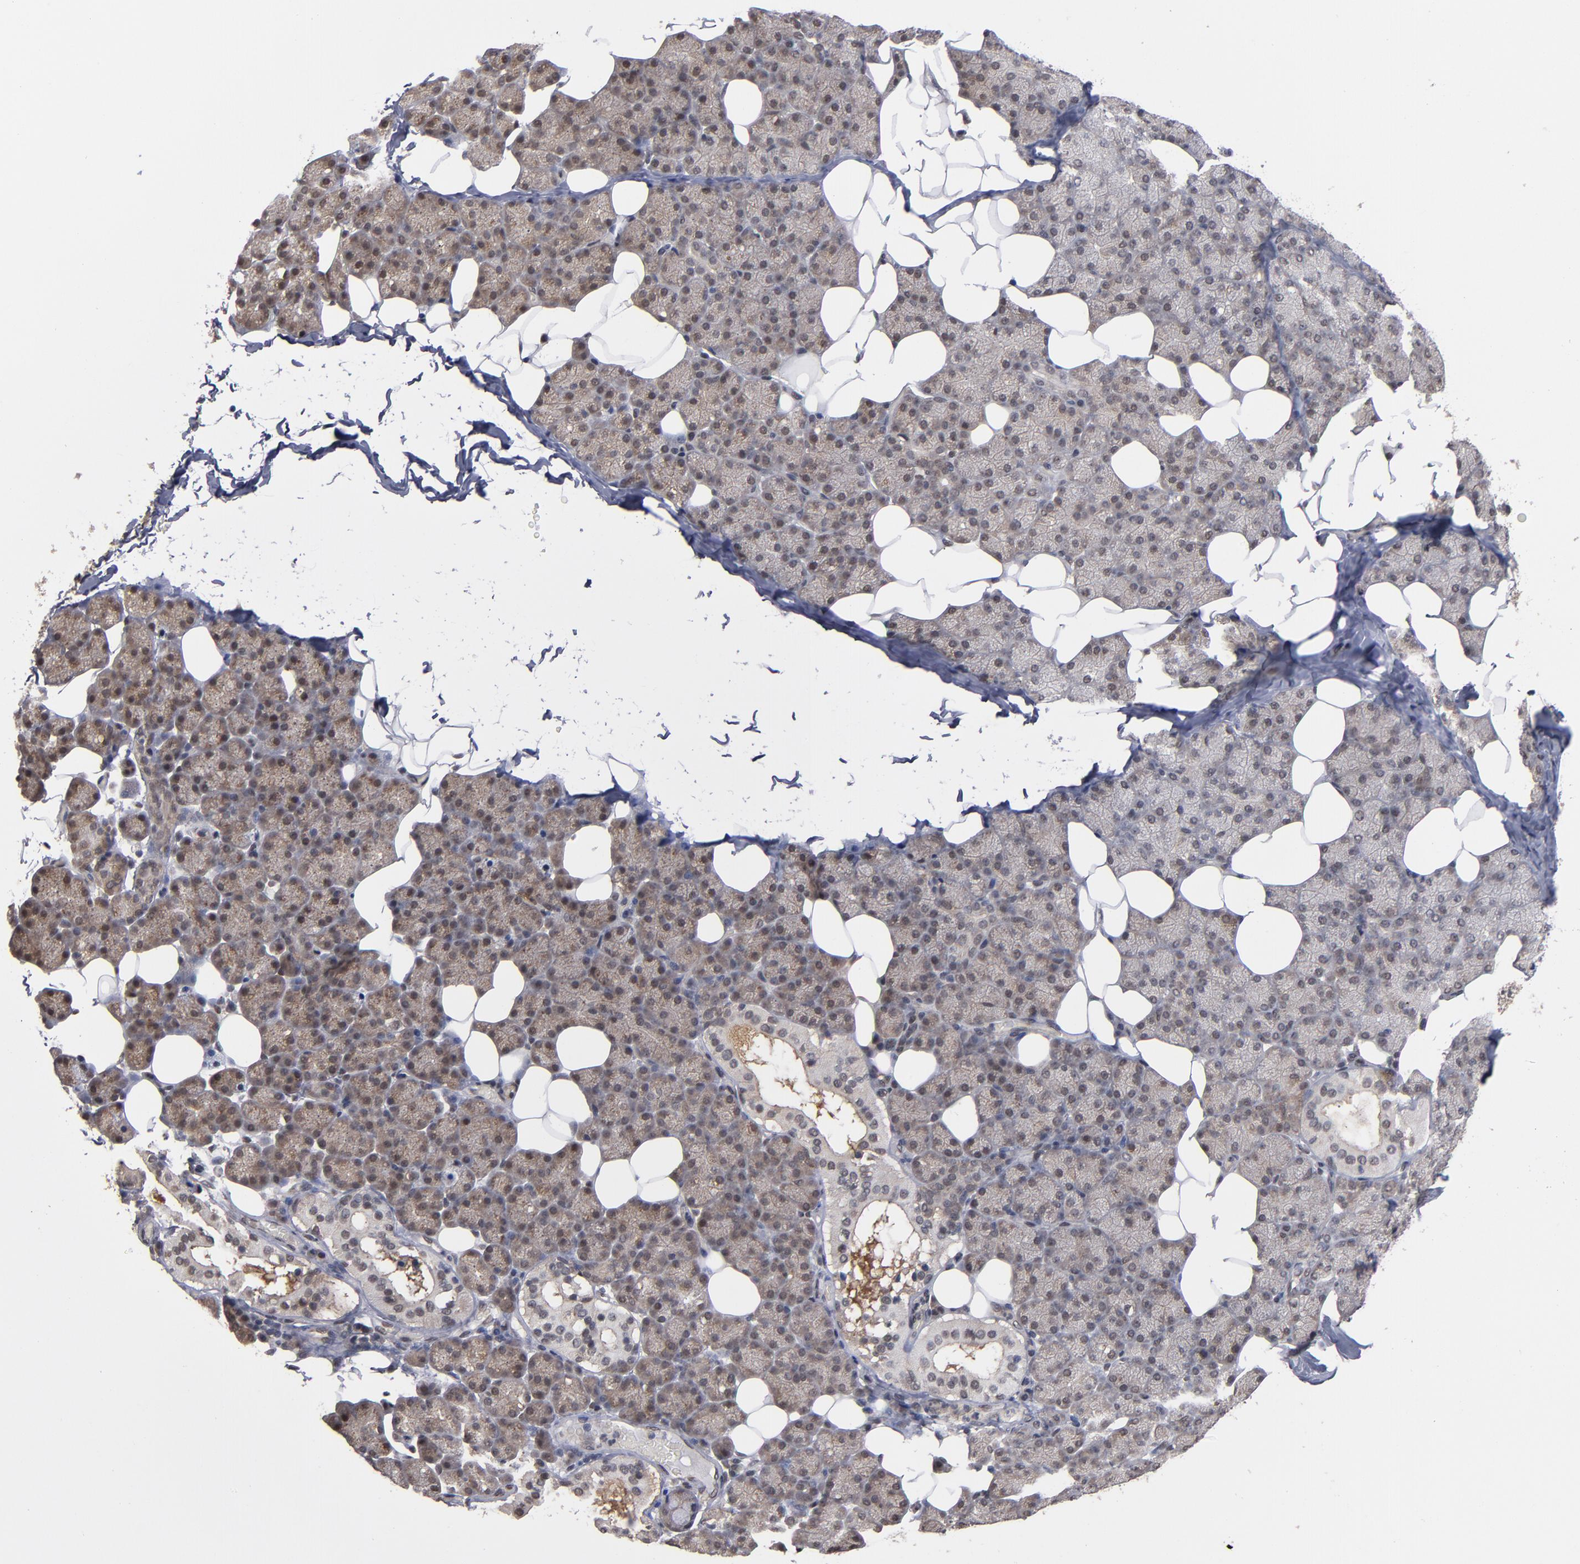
{"staining": {"intensity": "weak", "quantity": ">75%", "location": "cytoplasmic/membranous,nuclear"}, "tissue": "salivary gland", "cell_type": "Glandular cells", "image_type": "normal", "snomed": [{"axis": "morphology", "description": "Normal tissue, NOS"}, {"axis": "topography", "description": "Lymph node"}, {"axis": "topography", "description": "Salivary gland"}], "caption": "Immunohistochemistry (DAB) staining of benign salivary gland reveals weak cytoplasmic/membranous,nuclear protein staining in about >75% of glandular cells.", "gene": "HUWE1", "patient": {"sex": "male", "age": 8}}